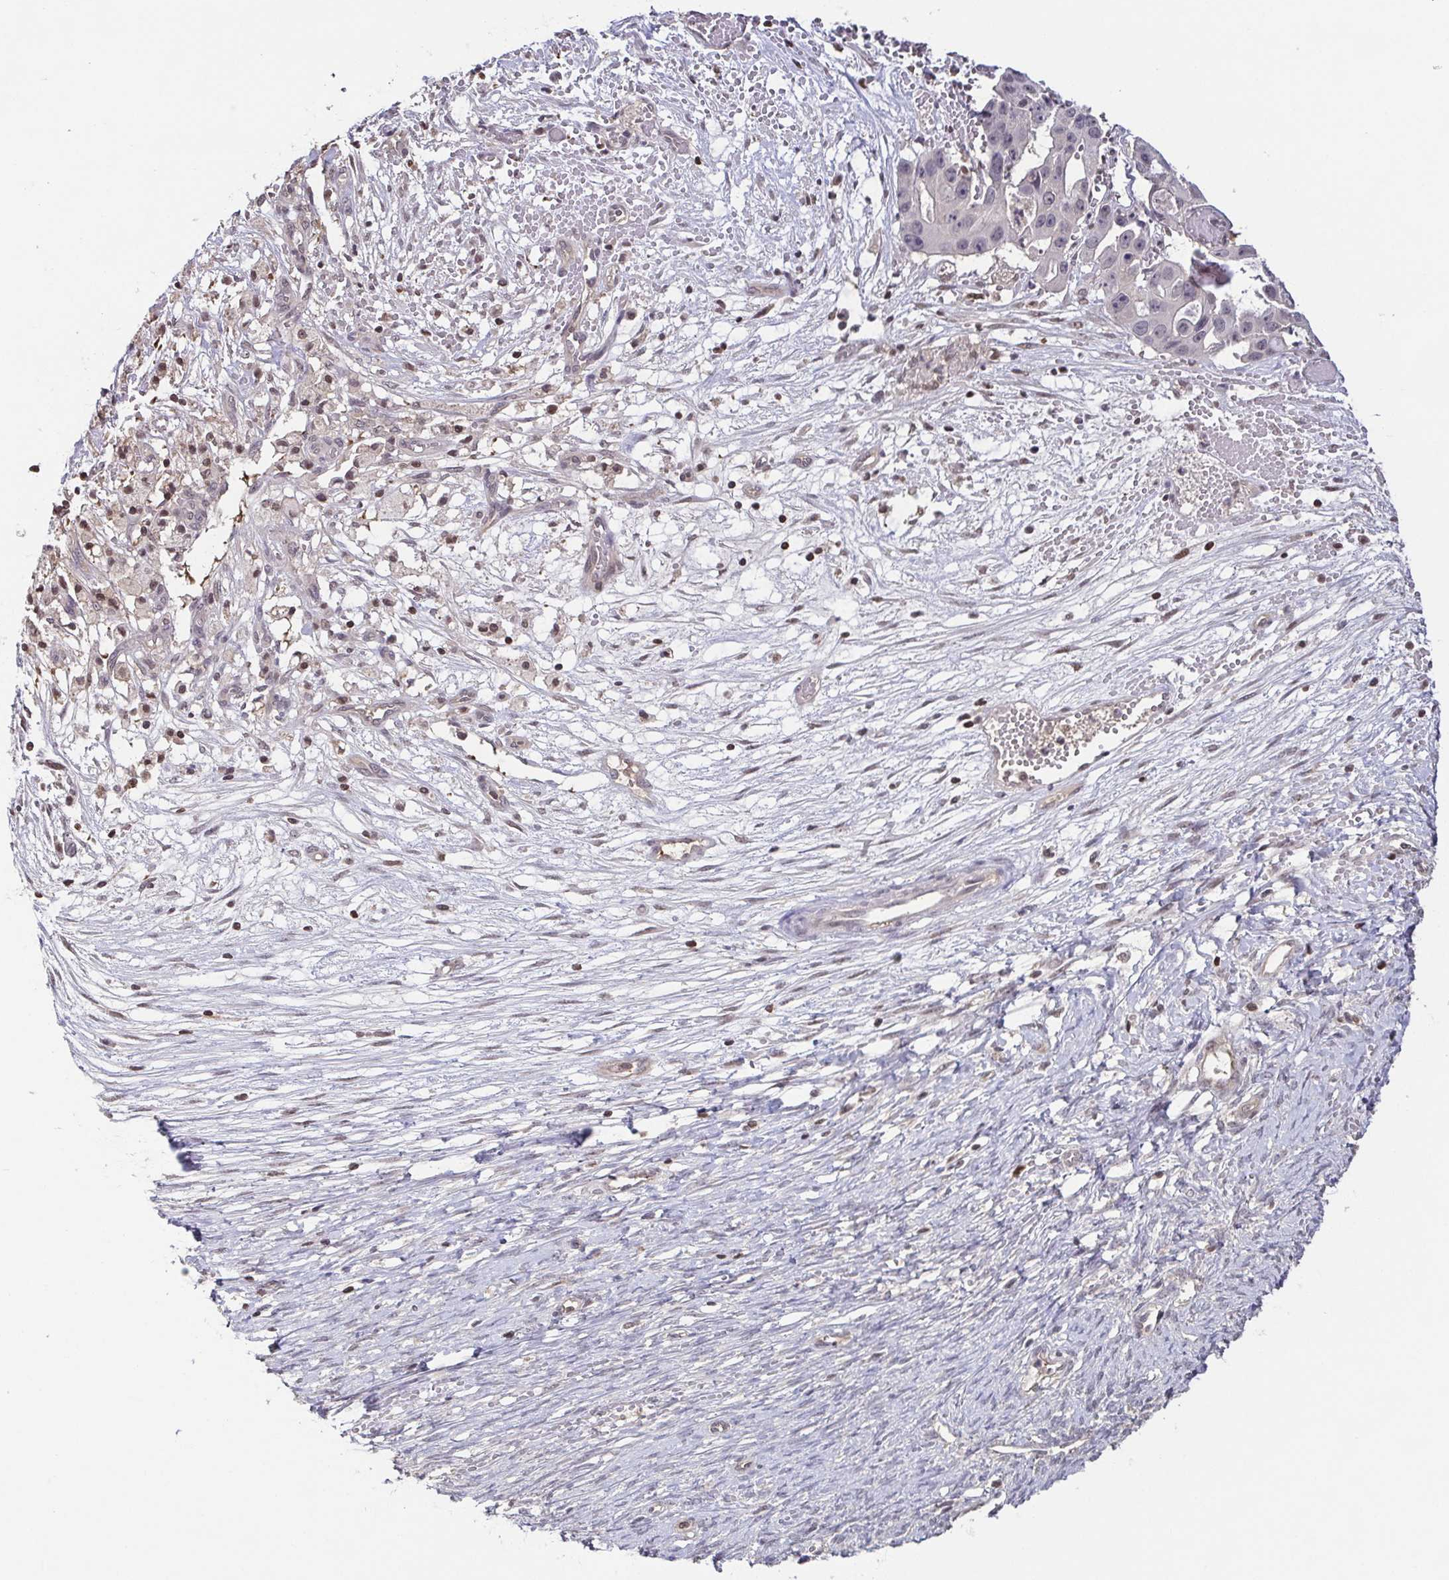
{"staining": {"intensity": "negative", "quantity": "none", "location": "none"}, "tissue": "ovarian cancer", "cell_type": "Tumor cells", "image_type": "cancer", "snomed": [{"axis": "morphology", "description": "Cystadenocarcinoma, serous, NOS"}, {"axis": "topography", "description": "Ovary"}], "caption": "Ovarian cancer (serous cystadenocarcinoma) stained for a protein using immunohistochemistry (IHC) shows no expression tumor cells.", "gene": "PSMB9", "patient": {"sex": "female", "age": 56}}